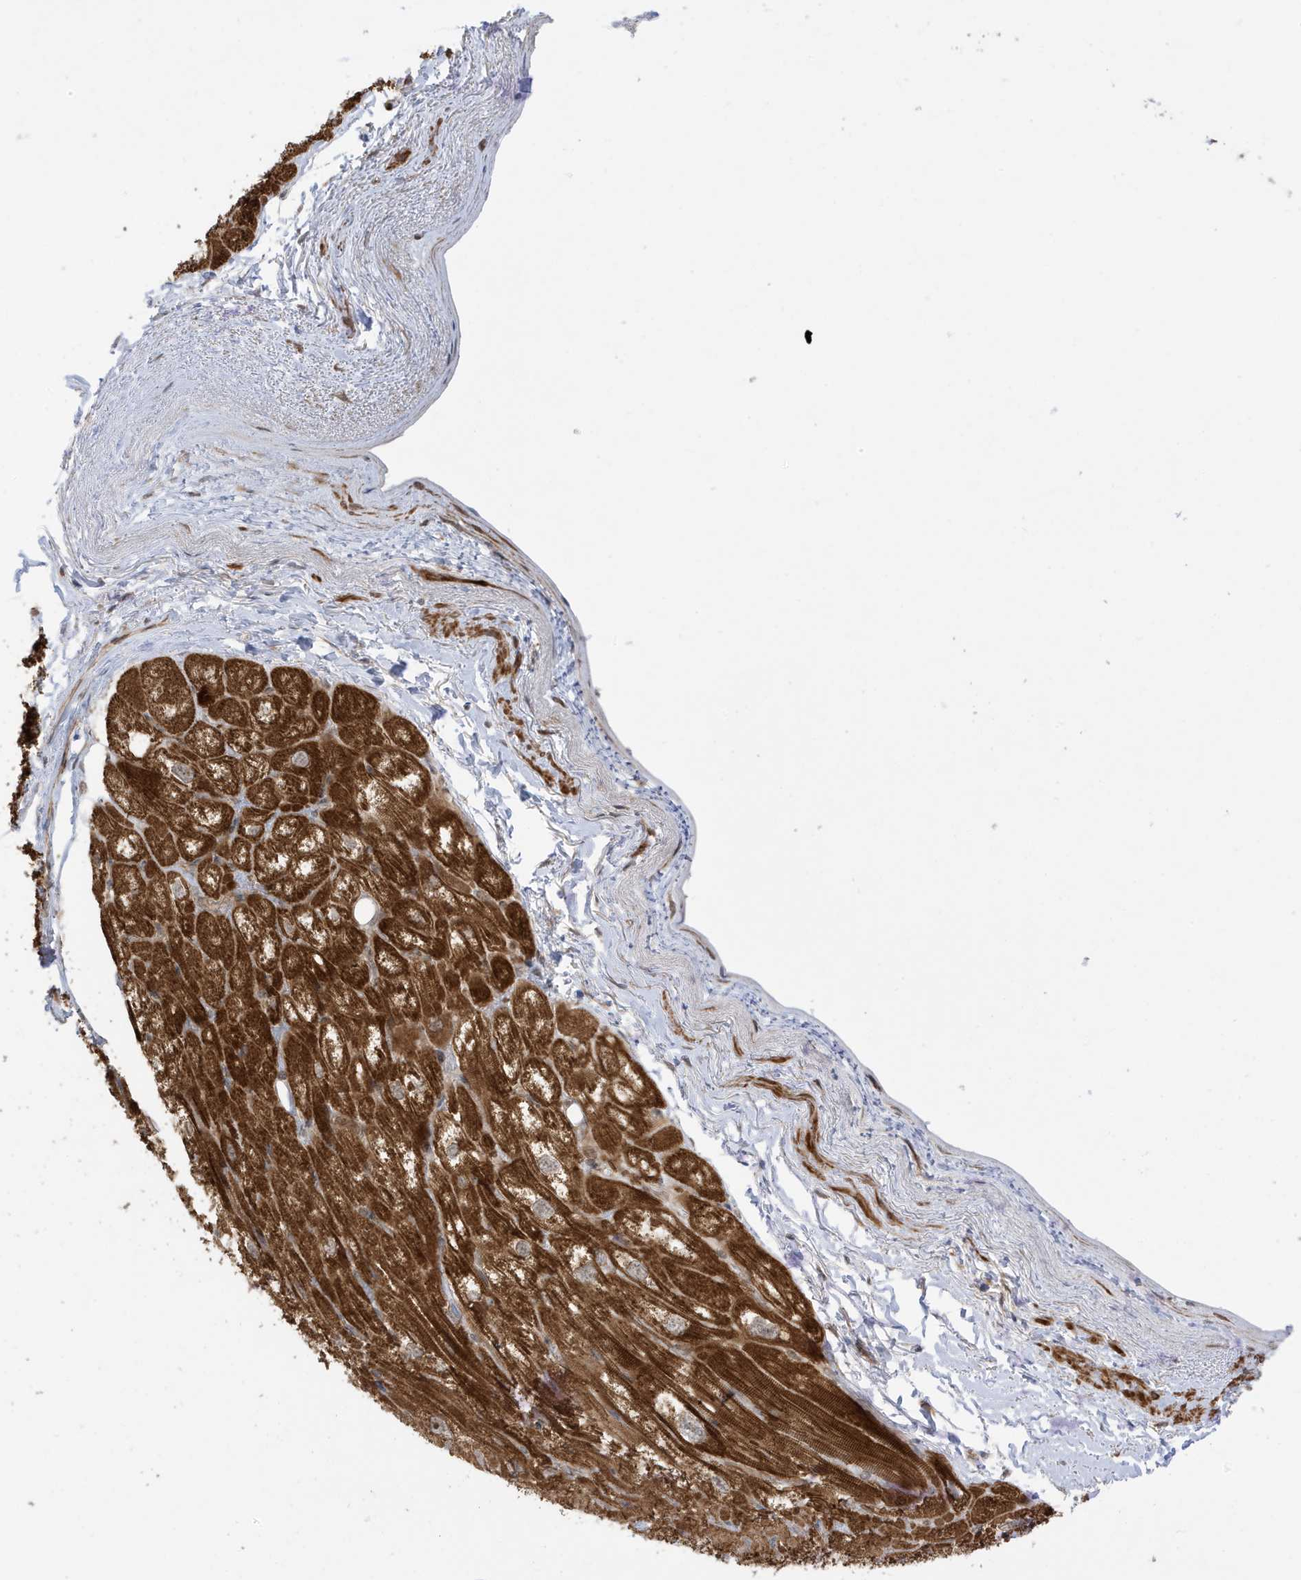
{"staining": {"intensity": "strong", "quantity": ">75%", "location": "cytoplasmic/membranous"}, "tissue": "heart muscle", "cell_type": "Cardiomyocytes", "image_type": "normal", "snomed": [{"axis": "morphology", "description": "Normal tissue, NOS"}, {"axis": "topography", "description": "Heart"}], "caption": "Heart muscle was stained to show a protein in brown. There is high levels of strong cytoplasmic/membranous expression in about >75% of cardiomyocytes. The staining was performed using DAB, with brown indicating positive protein expression. Nuclei are stained blue with hematoxylin.", "gene": "DHX36", "patient": {"sex": "male", "age": 50}}